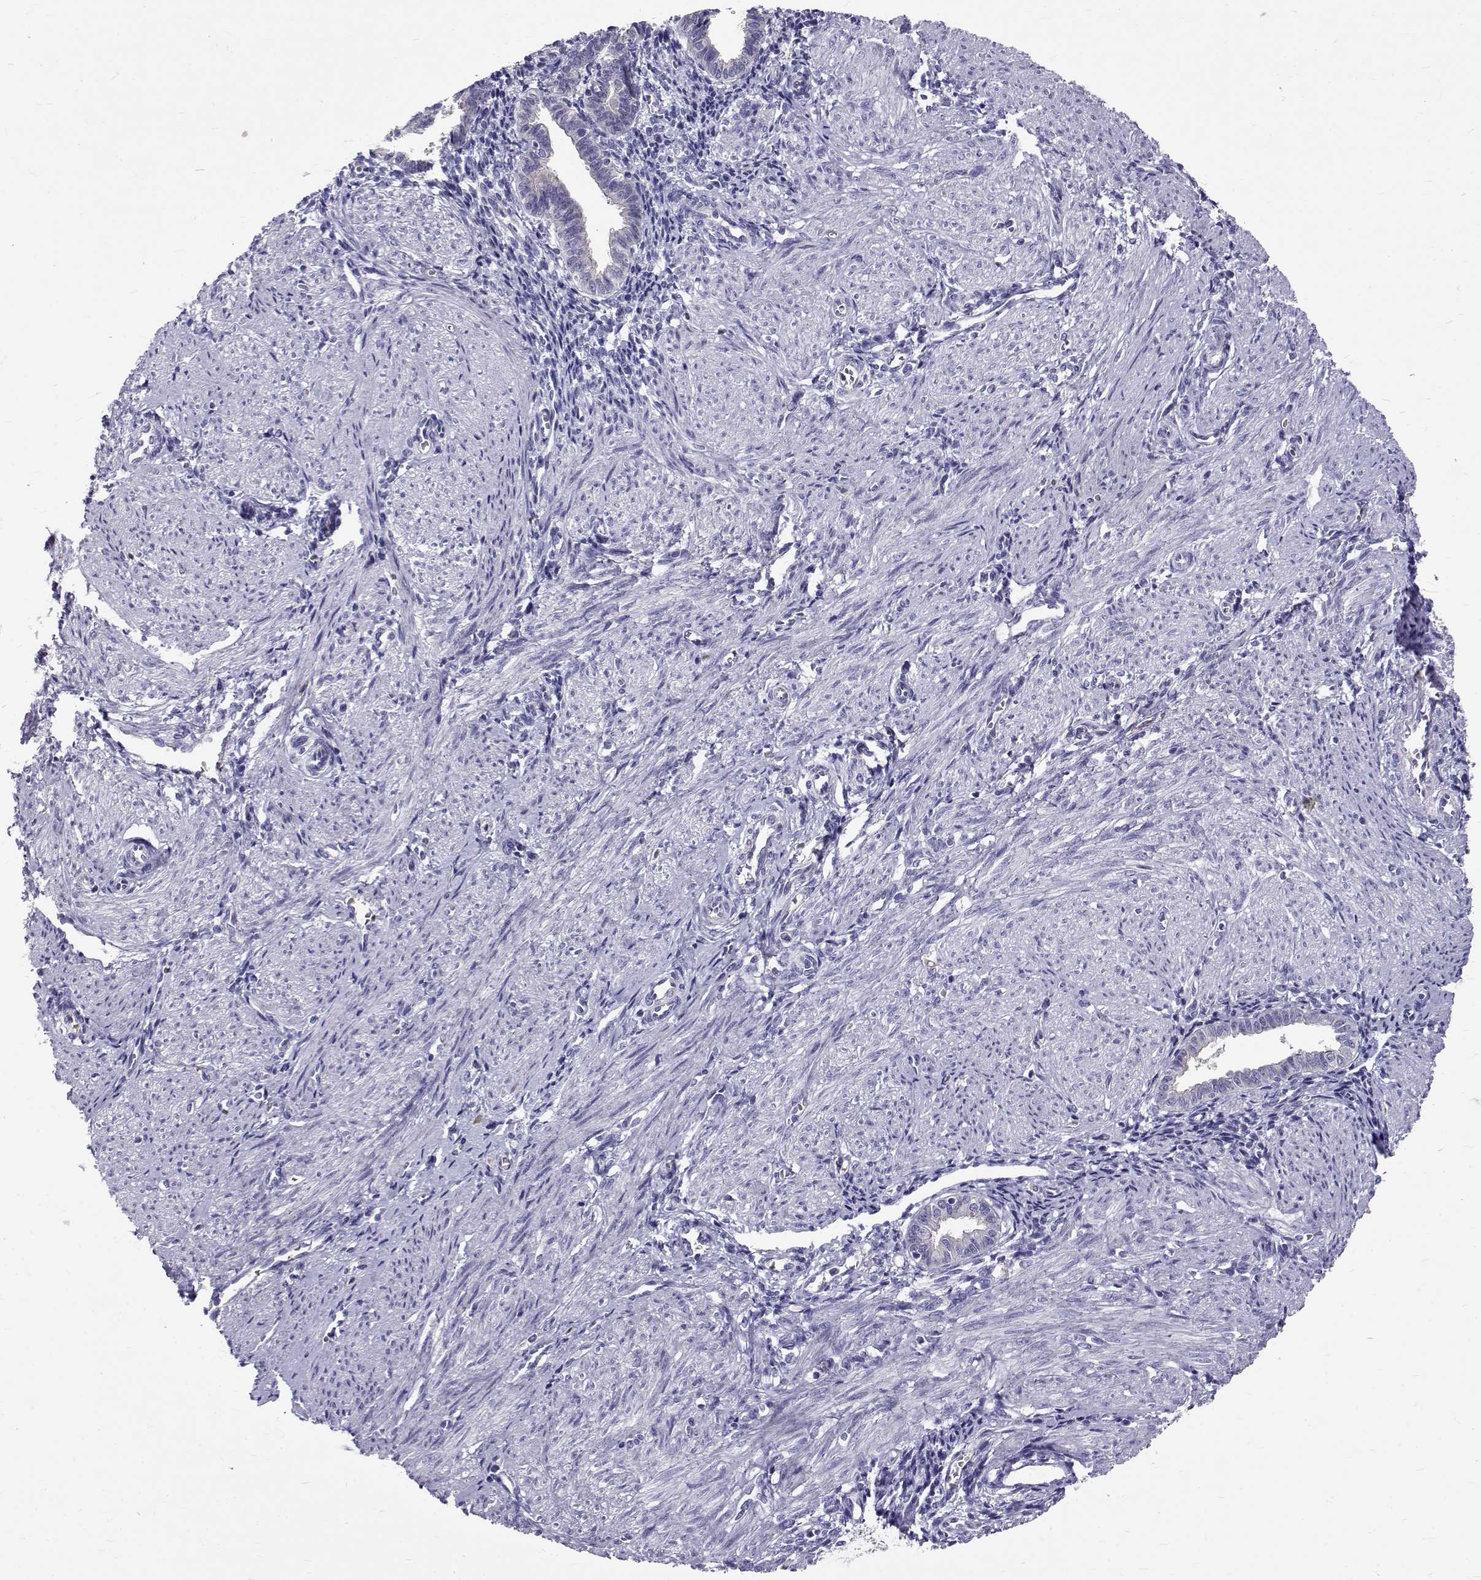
{"staining": {"intensity": "negative", "quantity": "none", "location": "none"}, "tissue": "endometrium", "cell_type": "Cells in endometrial stroma", "image_type": "normal", "snomed": [{"axis": "morphology", "description": "Normal tissue, NOS"}, {"axis": "topography", "description": "Endometrium"}], "caption": "Immunohistochemistry (IHC) histopathology image of normal endometrium: endometrium stained with DAB (3,3'-diaminobenzidine) demonstrates no significant protein positivity in cells in endometrial stroma. Brightfield microscopy of immunohistochemistry stained with DAB (3,3'-diaminobenzidine) (brown) and hematoxylin (blue), captured at high magnification.", "gene": "IGSF1", "patient": {"sex": "female", "age": 37}}